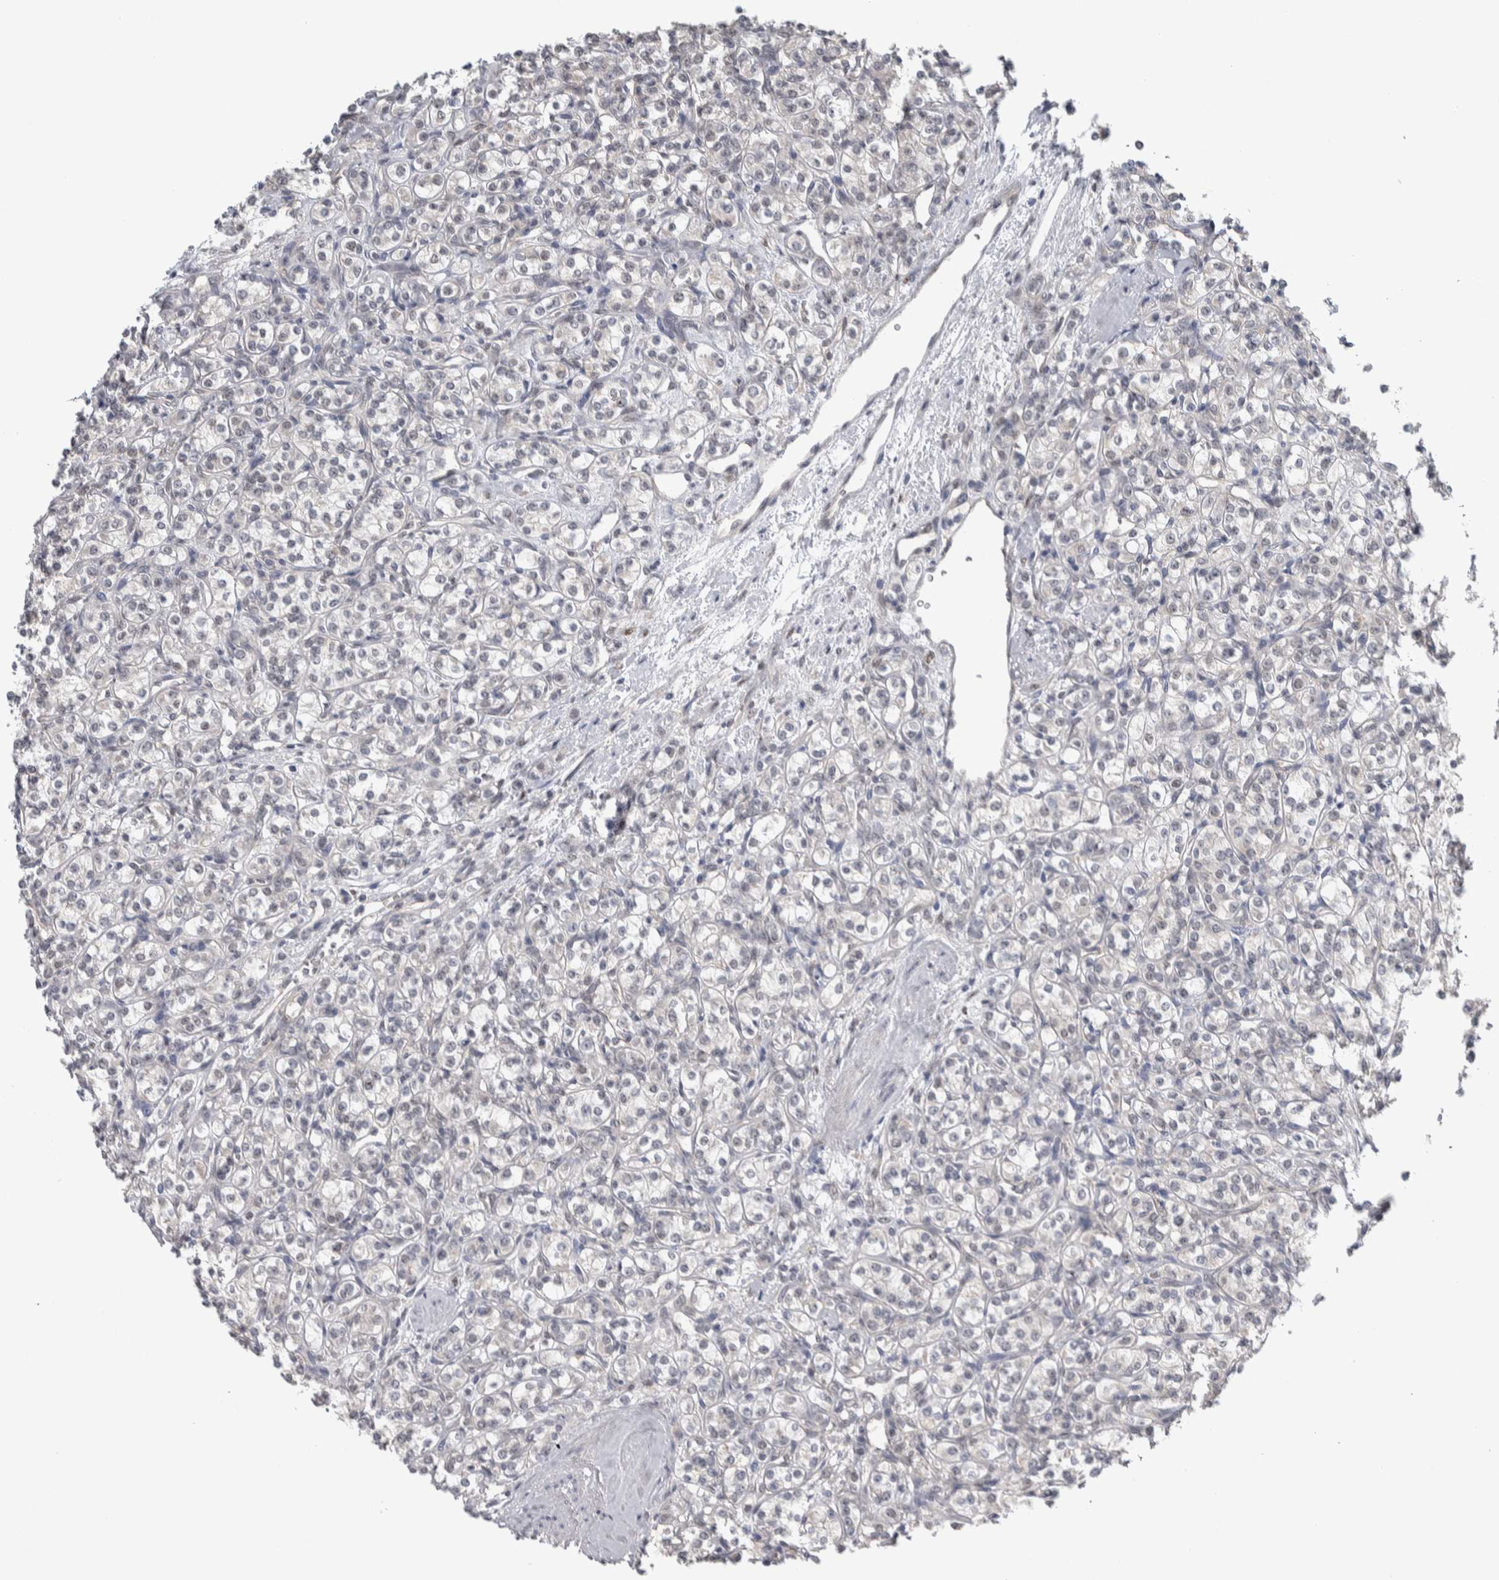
{"staining": {"intensity": "negative", "quantity": "none", "location": "none"}, "tissue": "renal cancer", "cell_type": "Tumor cells", "image_type": "cancer", "snomed": [{"axis": "morphology", "description": "Adenocarcinoma, NOS"}, {"axis": "topography", "description": "Kidney"}], "caption": "A histopathology image of human renal adenocarcinoma is negative for staining in tumor cells.", "gene": "TAX1BP1", "patient": {"sex": "male", "age": 77}}